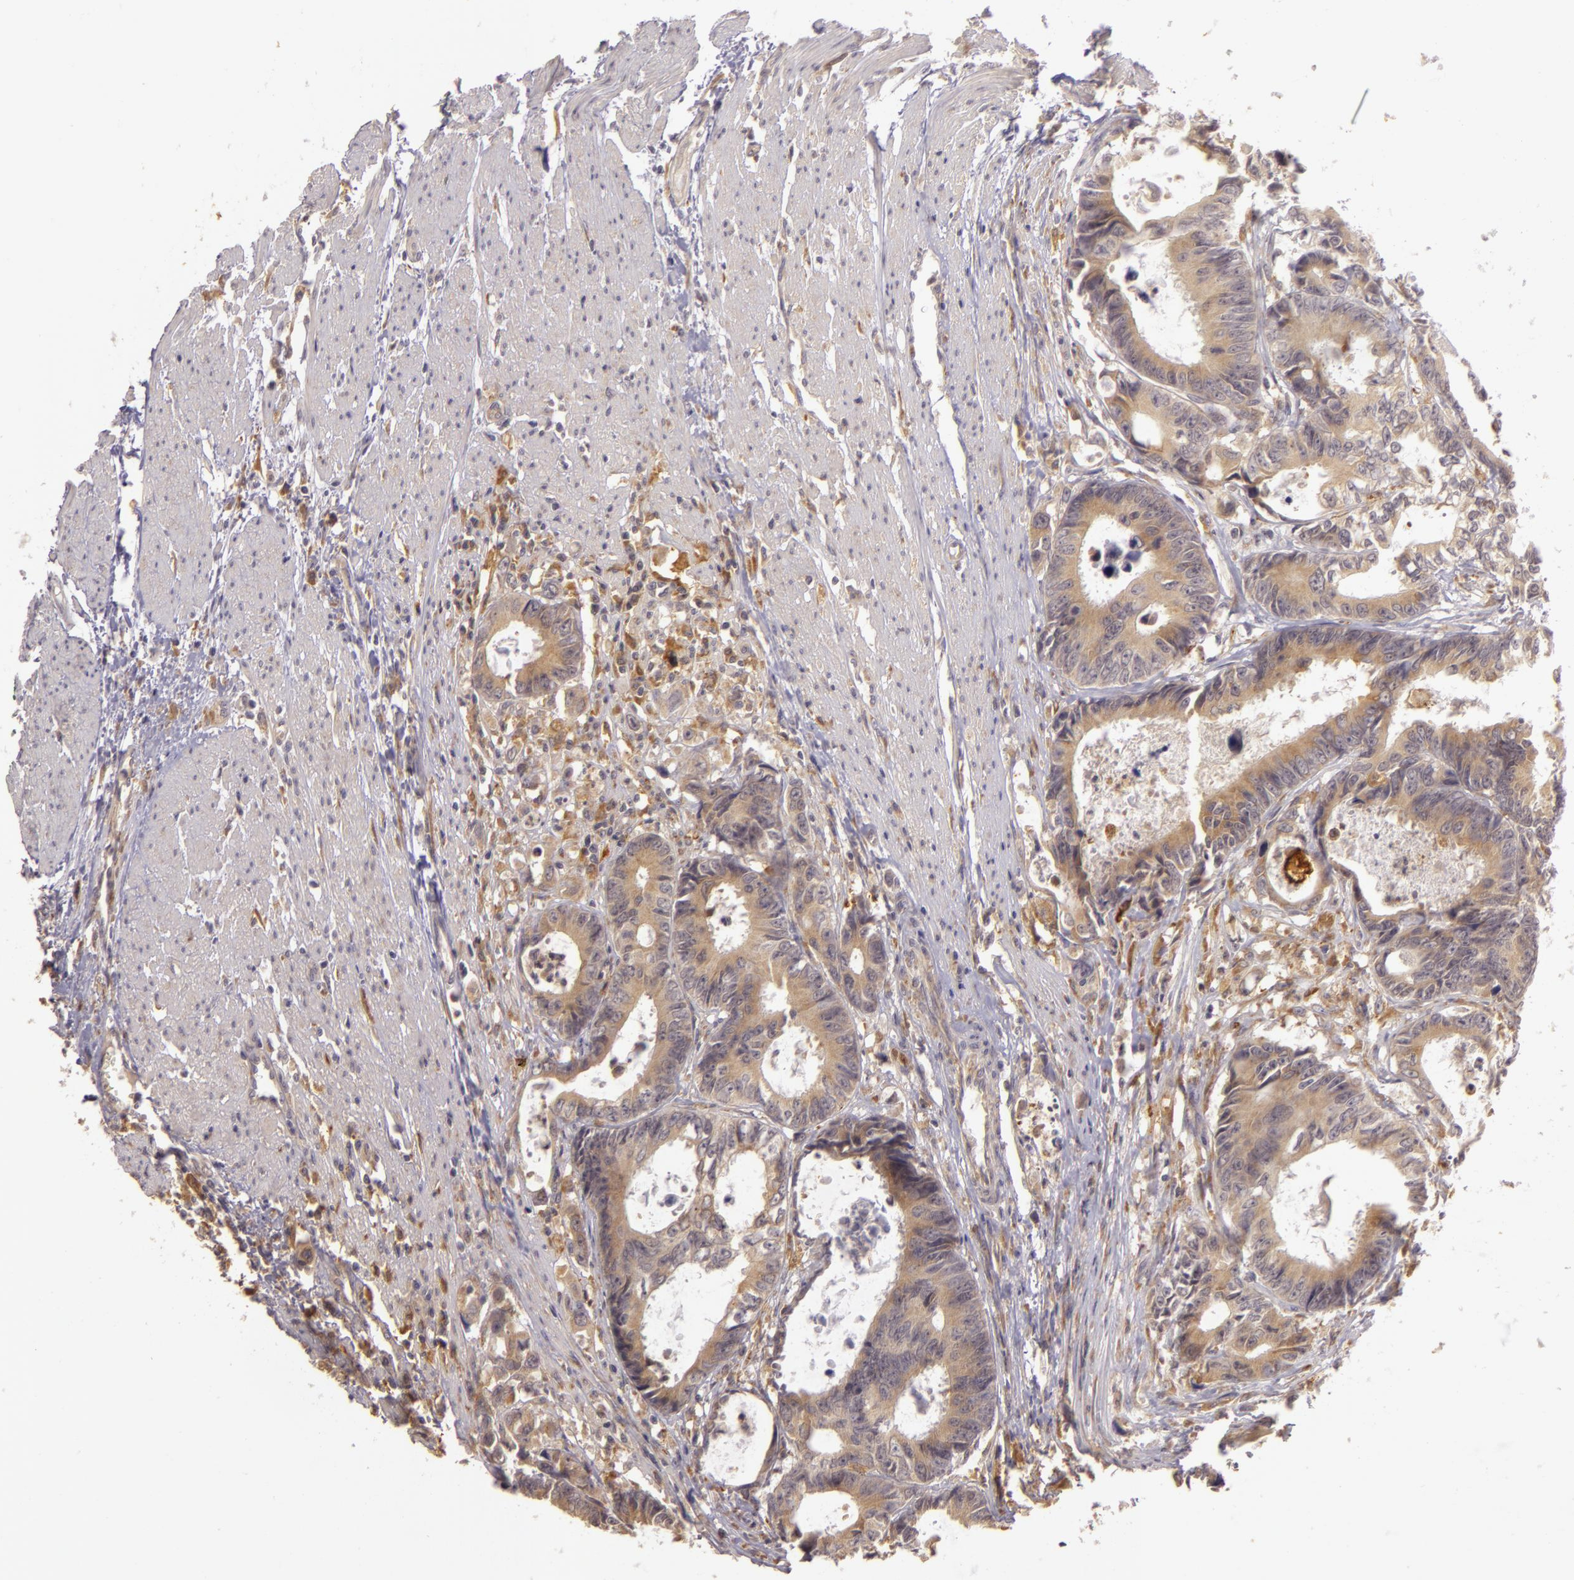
{"staining": {"intensity": "moderate", "quantity": ">75%", "location": "cytoplasmic/membranous"}, "tissue": "colorectal cancer", "cell_type": "Tumor cells", "image_type": "cancer", "snomed": [{"axis": "morphology", "description": "Adenocarcinoma, NOS"}, {"axis": "topography", "description": "Rectum"}], "caption": "Human colorectal adenocarcinoma stained for a protein (brown) demonstrates moderate cytoplasmic/membranous positive expression in approximately >75% of tumor cells.", "gene": "PPP1R3F", "patient": {"sex": "female", "age": 98}}